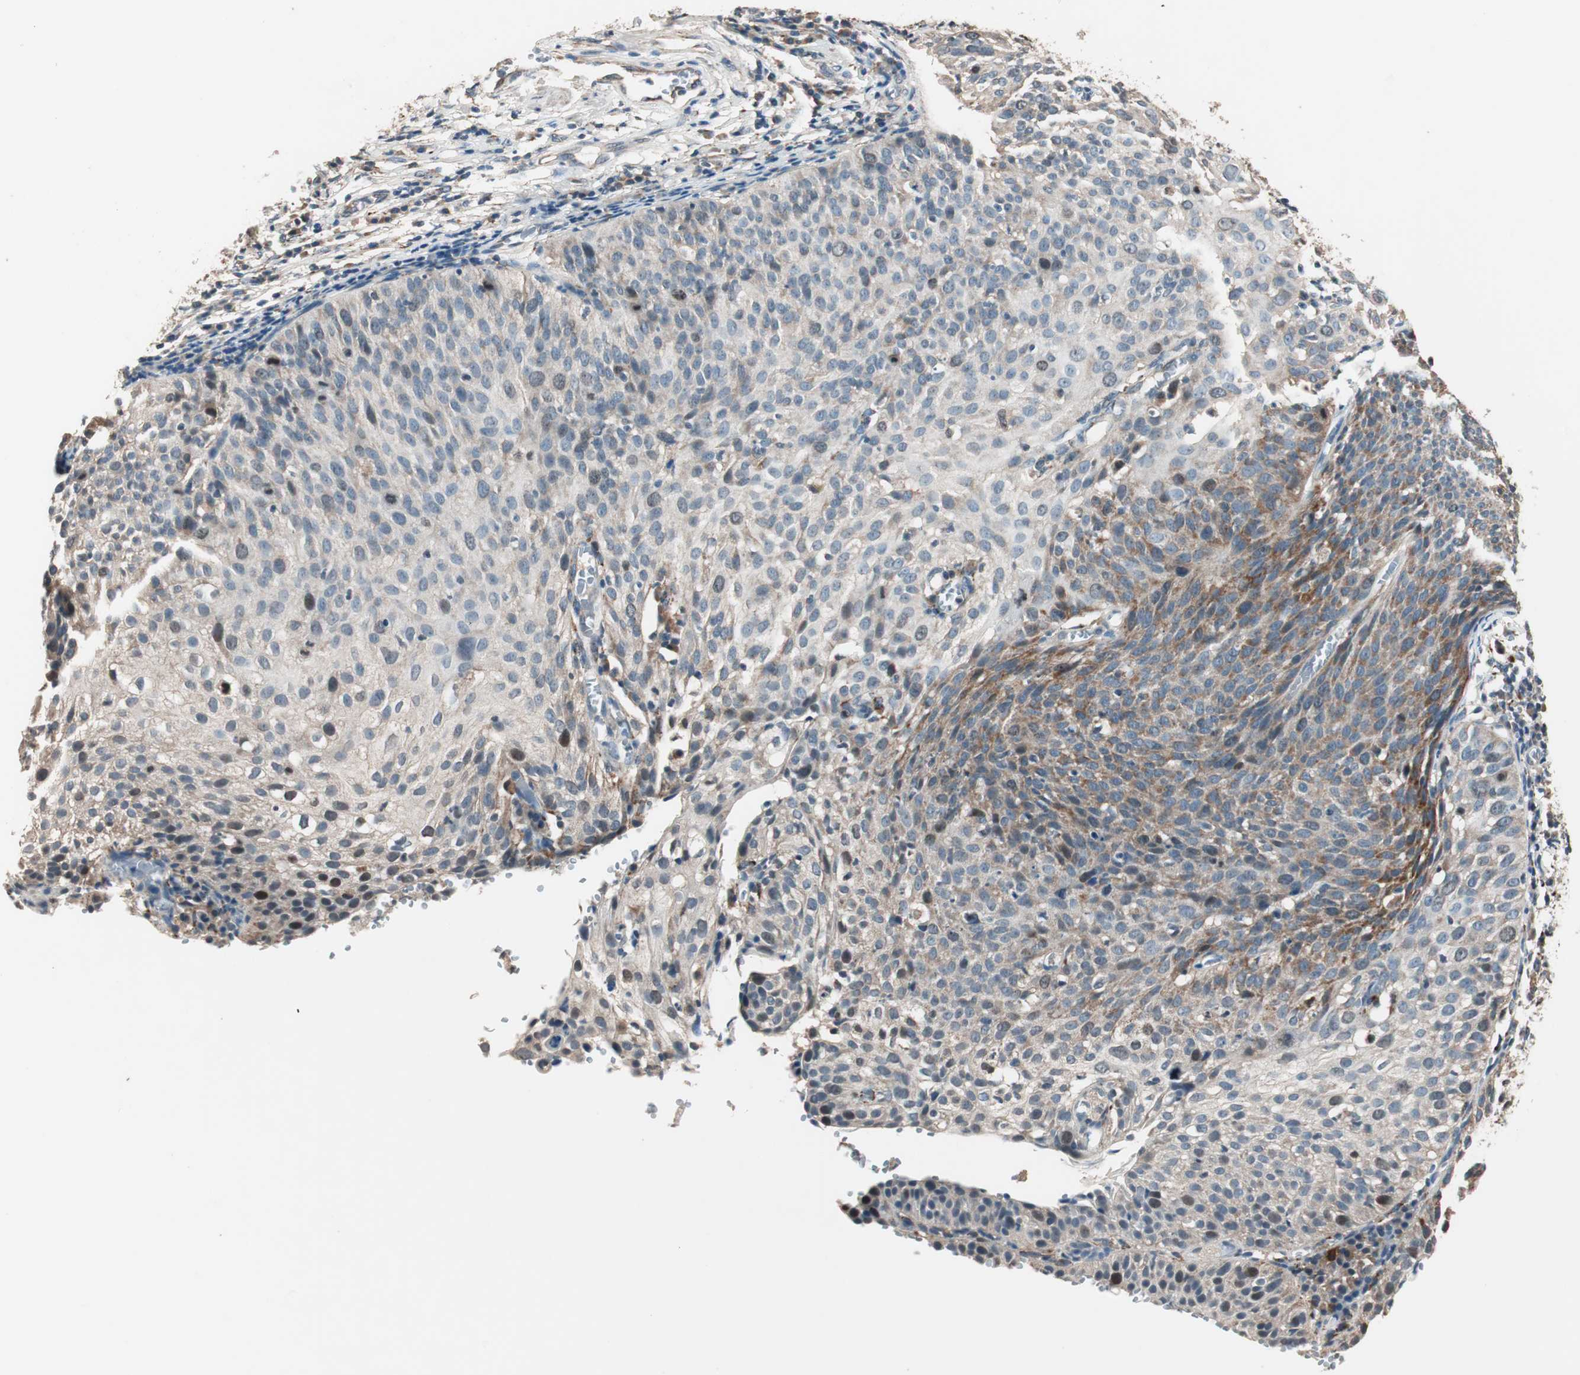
{"staining": {"intensity": "moderate", "quantity": ">75%", "location": "cytoplasmic/membranous,nuclear"}, "tissue": "cervical cancer", "cell_type": "Tumor cells", "image_type": "cancer", "snomed": [{"axis": "morphology", "description": "Squamous cell carcinoma, NOS"}, {"axis": "topography", "description": "Cervix"}], "caption": "Tumor cells show medium levels of moderate cytoplasmic/membranous and nuclear positivity in approximately >75% of cells in squamous cell carcinoma (cervical).", "gene": "NFRKB", "patient": {"sex": "female", "age": 38}}